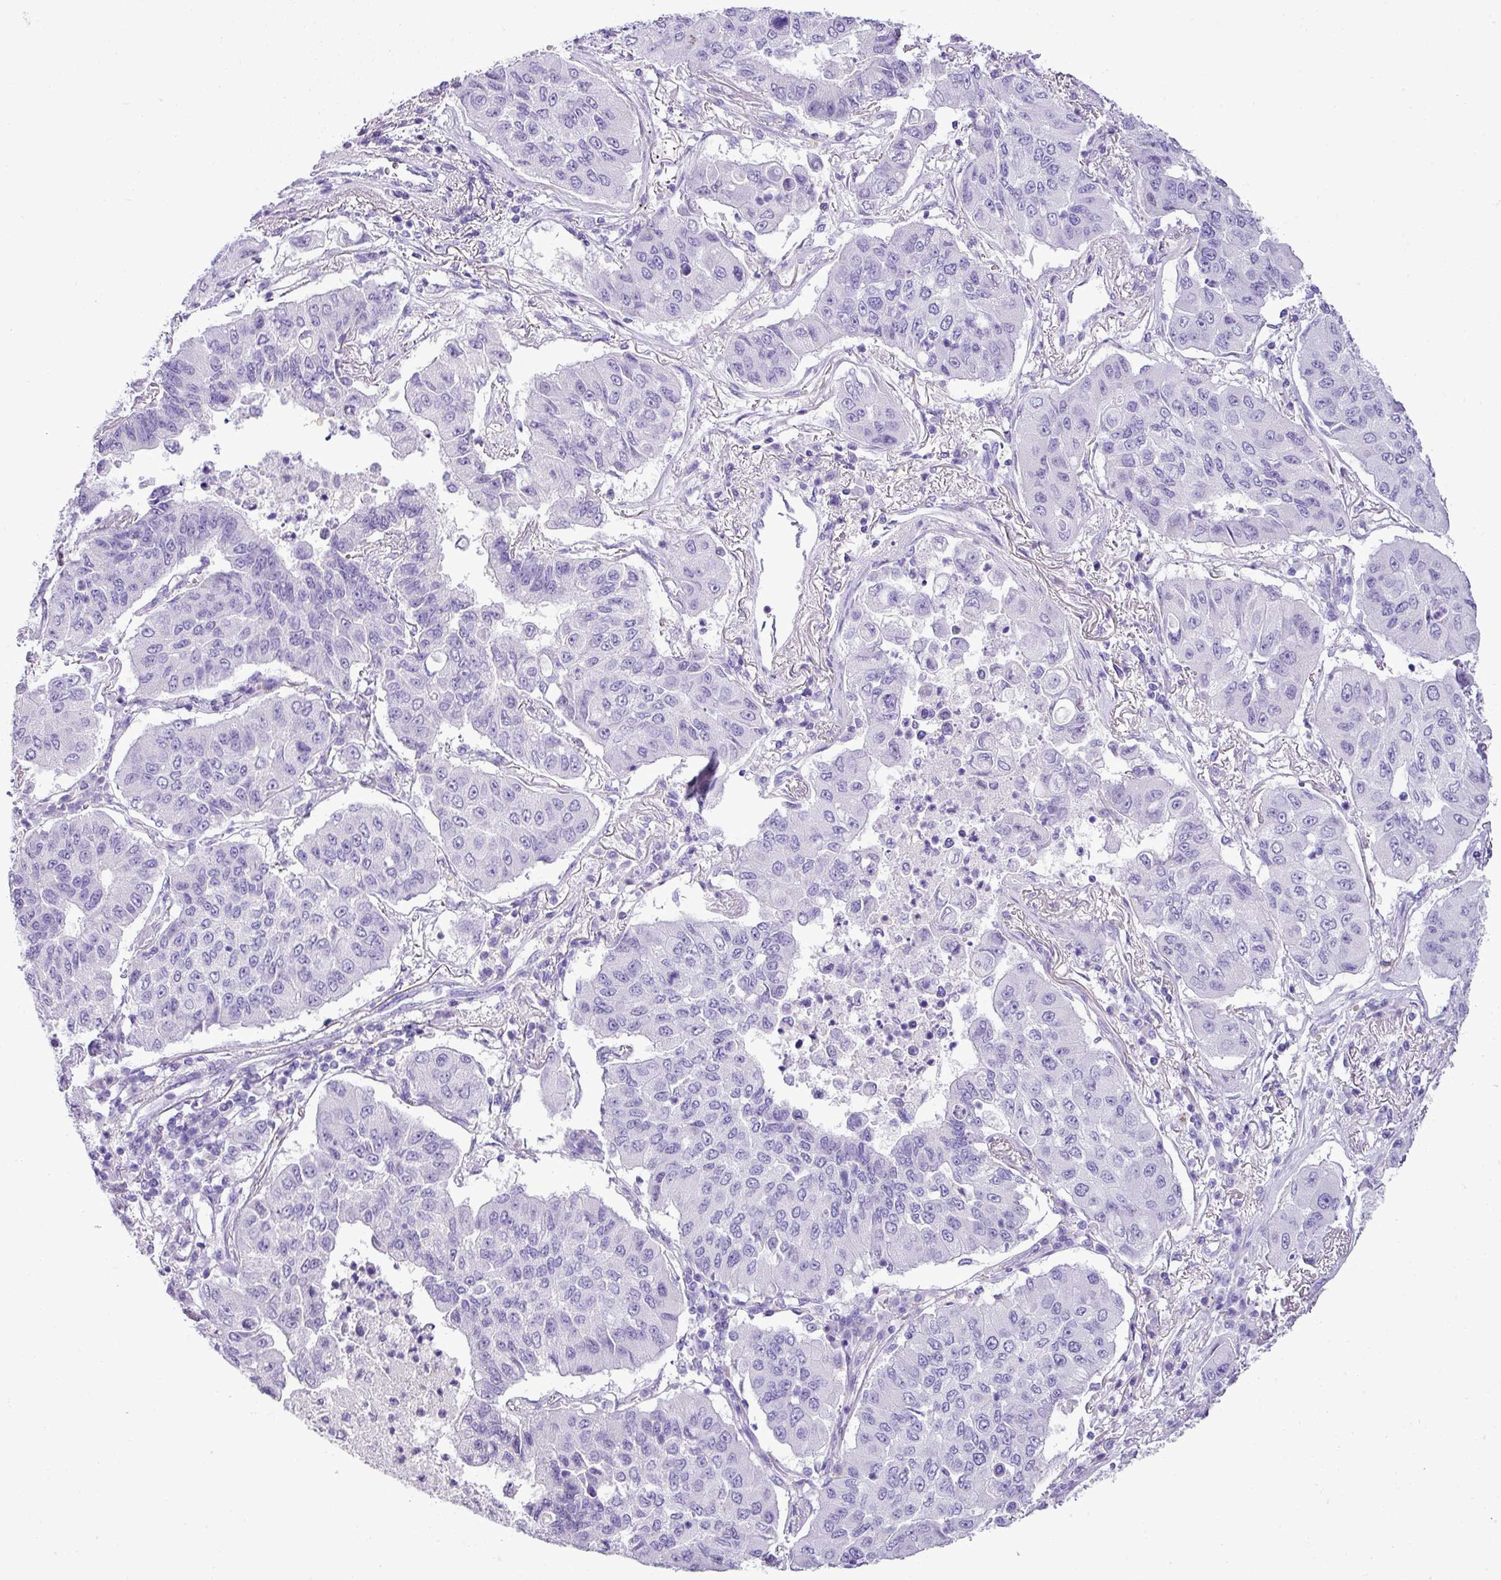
{"staining": {"intensity": "negative", "quantity": "none", "location": "none"}, "tissue": "lung cancer", "cell_type": "Tumor cells", "image_type": "cancer", "snomed": [{"axis": "morphology", "description": "Squamous cell carcinoma, NOS"}, {"axis": "topography", "description": "Lung"}], "caption": "Lung squamous cell carcinoma was stained to show a protein in brown. There is no significant positivity in tumor cells.", "gene": "ZSCAN5A", "patient": {"sex": "male", "age": 74}}